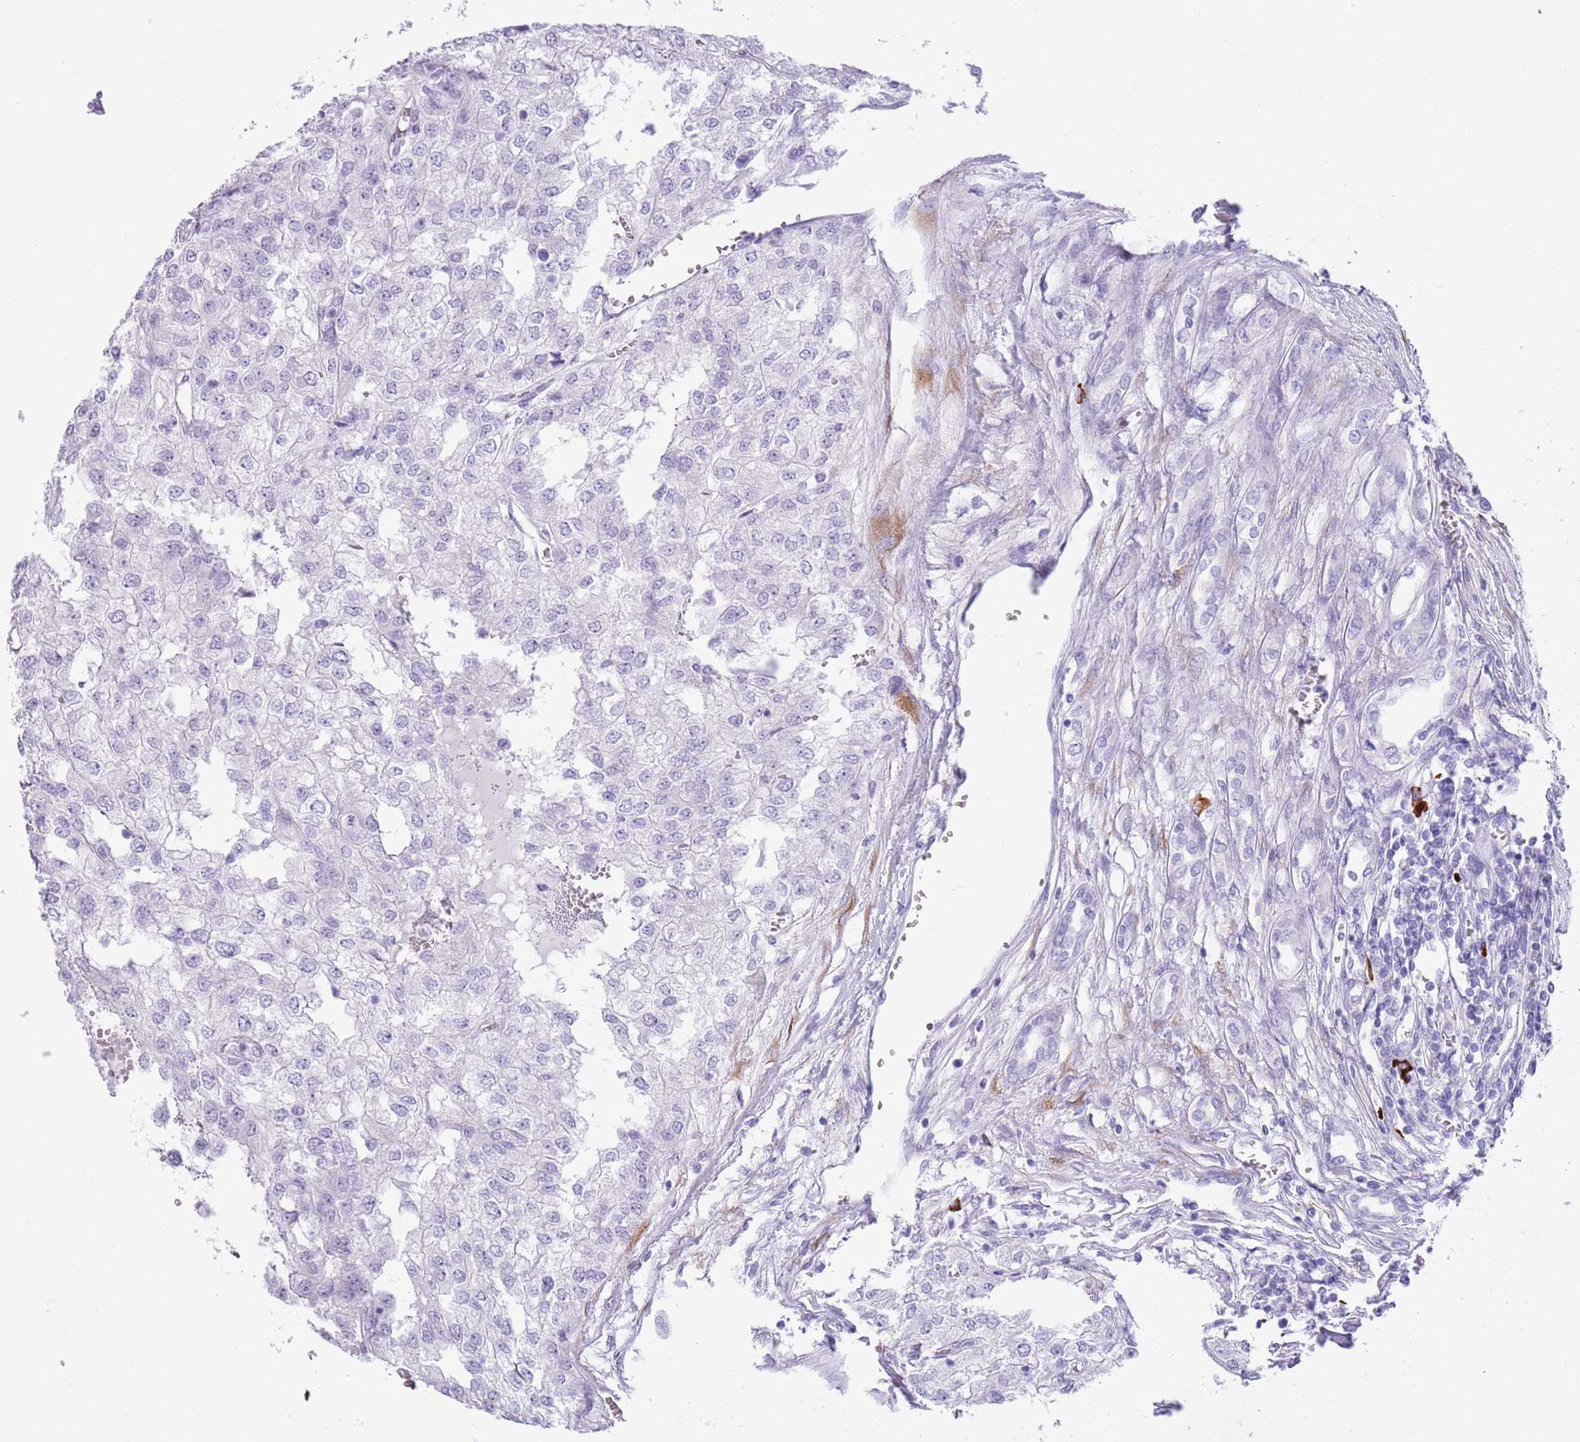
{"staining": {"intensity": "negative", "quantity": "none", "location": "none"}, "tissue": "renal cancer", "cell_type": "Tumor cells", "image_type": "cancer", "snomed": [{"axis": "morphology", "description": "Adenocarcinoma, NOS"}, {"axis": "topography", "description": "Kidney"}], "caption": "Tumor cells show no significant positivity in renal adenocarcinoma.", "gene": "LY6G5B", "patient": {"sex": "female", "age": 54}}